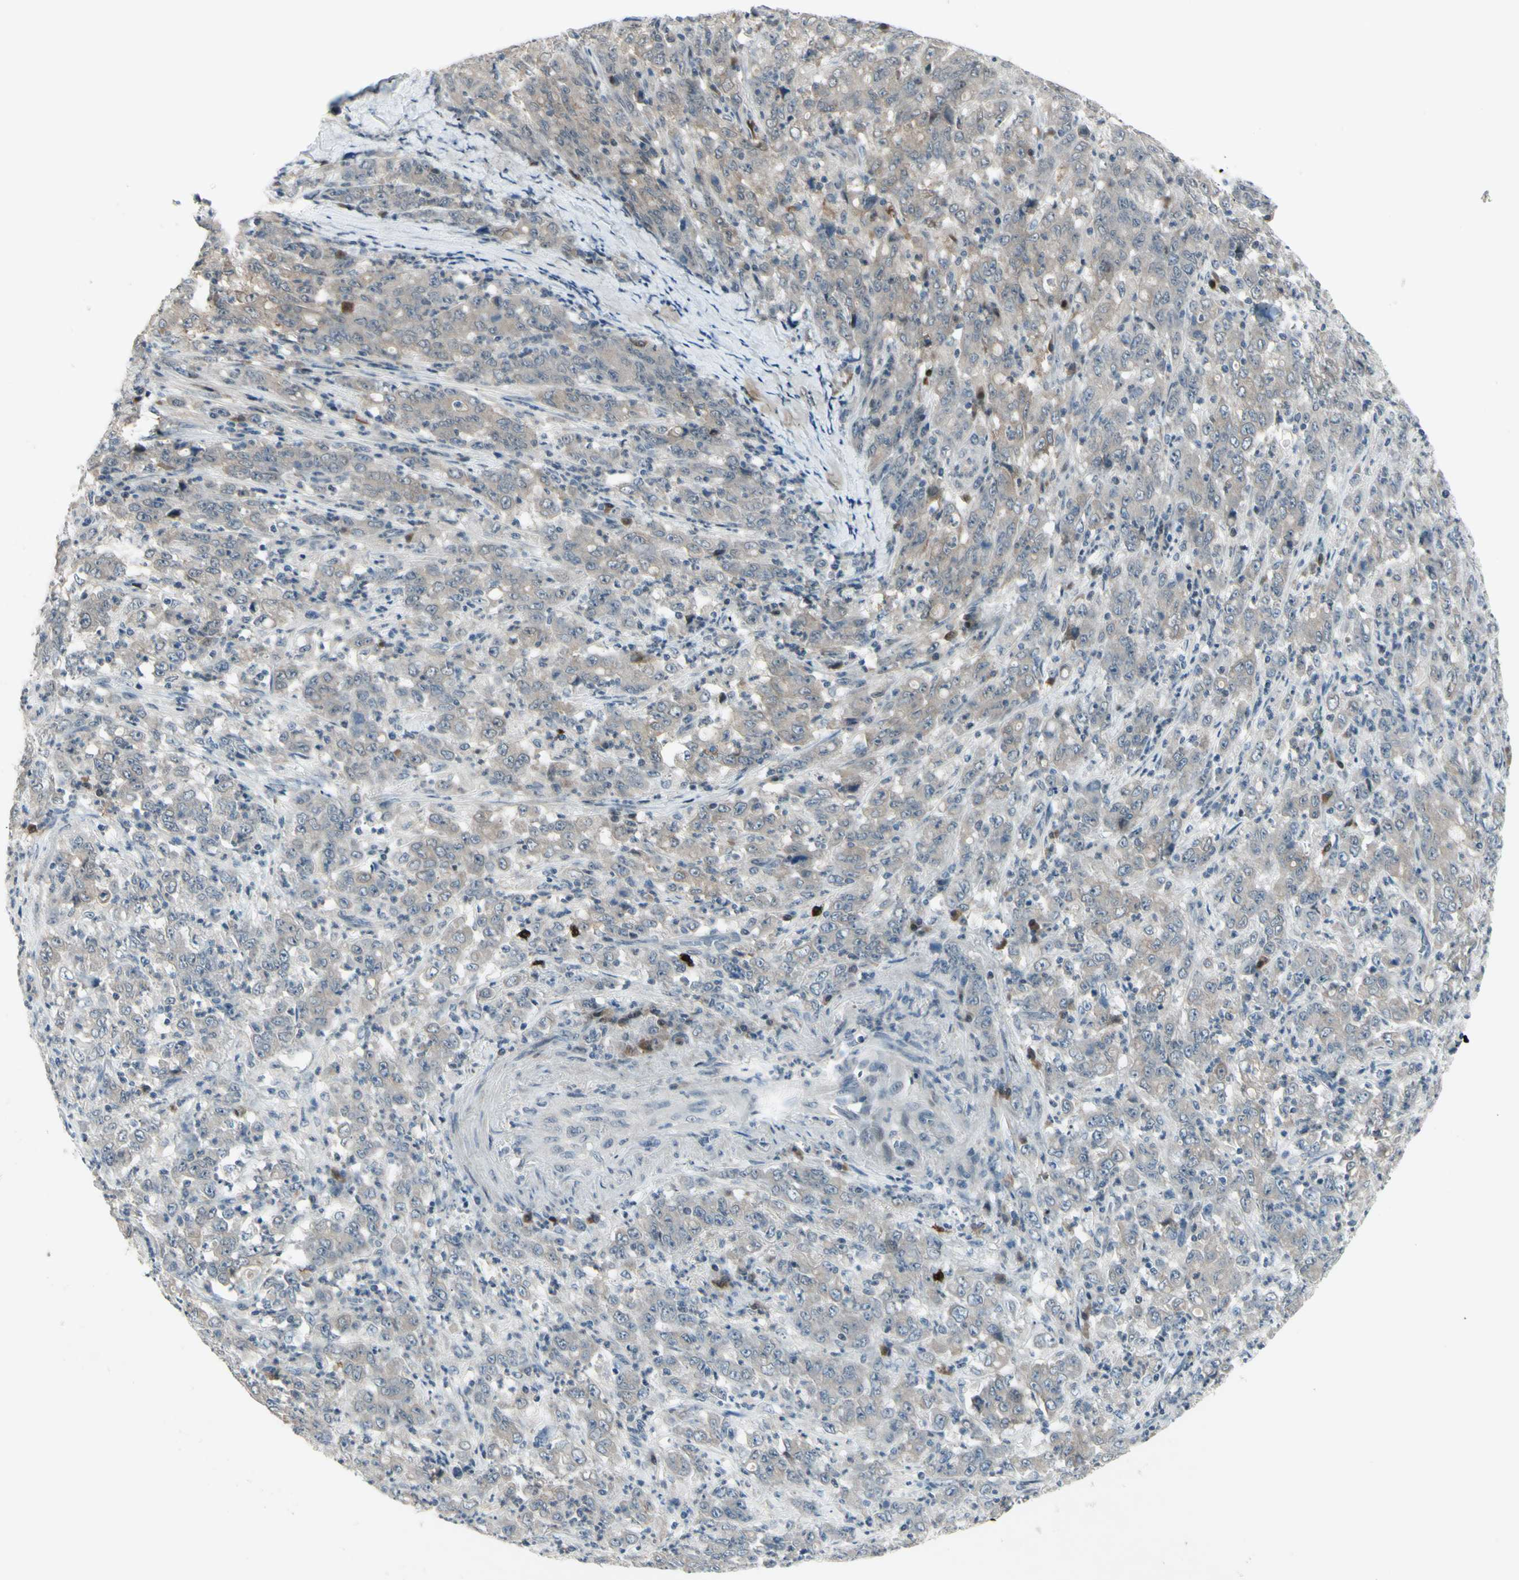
{"staining": {"intensity": "weak", "quantity": ">75%", "location": "cytoplasmic/membranous"}, "tissue": "stomach cancer", "cell_type": "Tumor cells", "image_type": "cancer", "snomed": [{"axis": "morphology", "description": "Adenocarcinoma, NOS"}, {"axis": "topography", "description": "Stomach, lower"}], "caption": "Human stomach cancer stained for a protein (brown) demonstrates weak cytoplasmic/membranous positive staining in about >75% of tumor cells.", "gene": "ETNK1", "patient": {"sex": "female", "age": 71}}